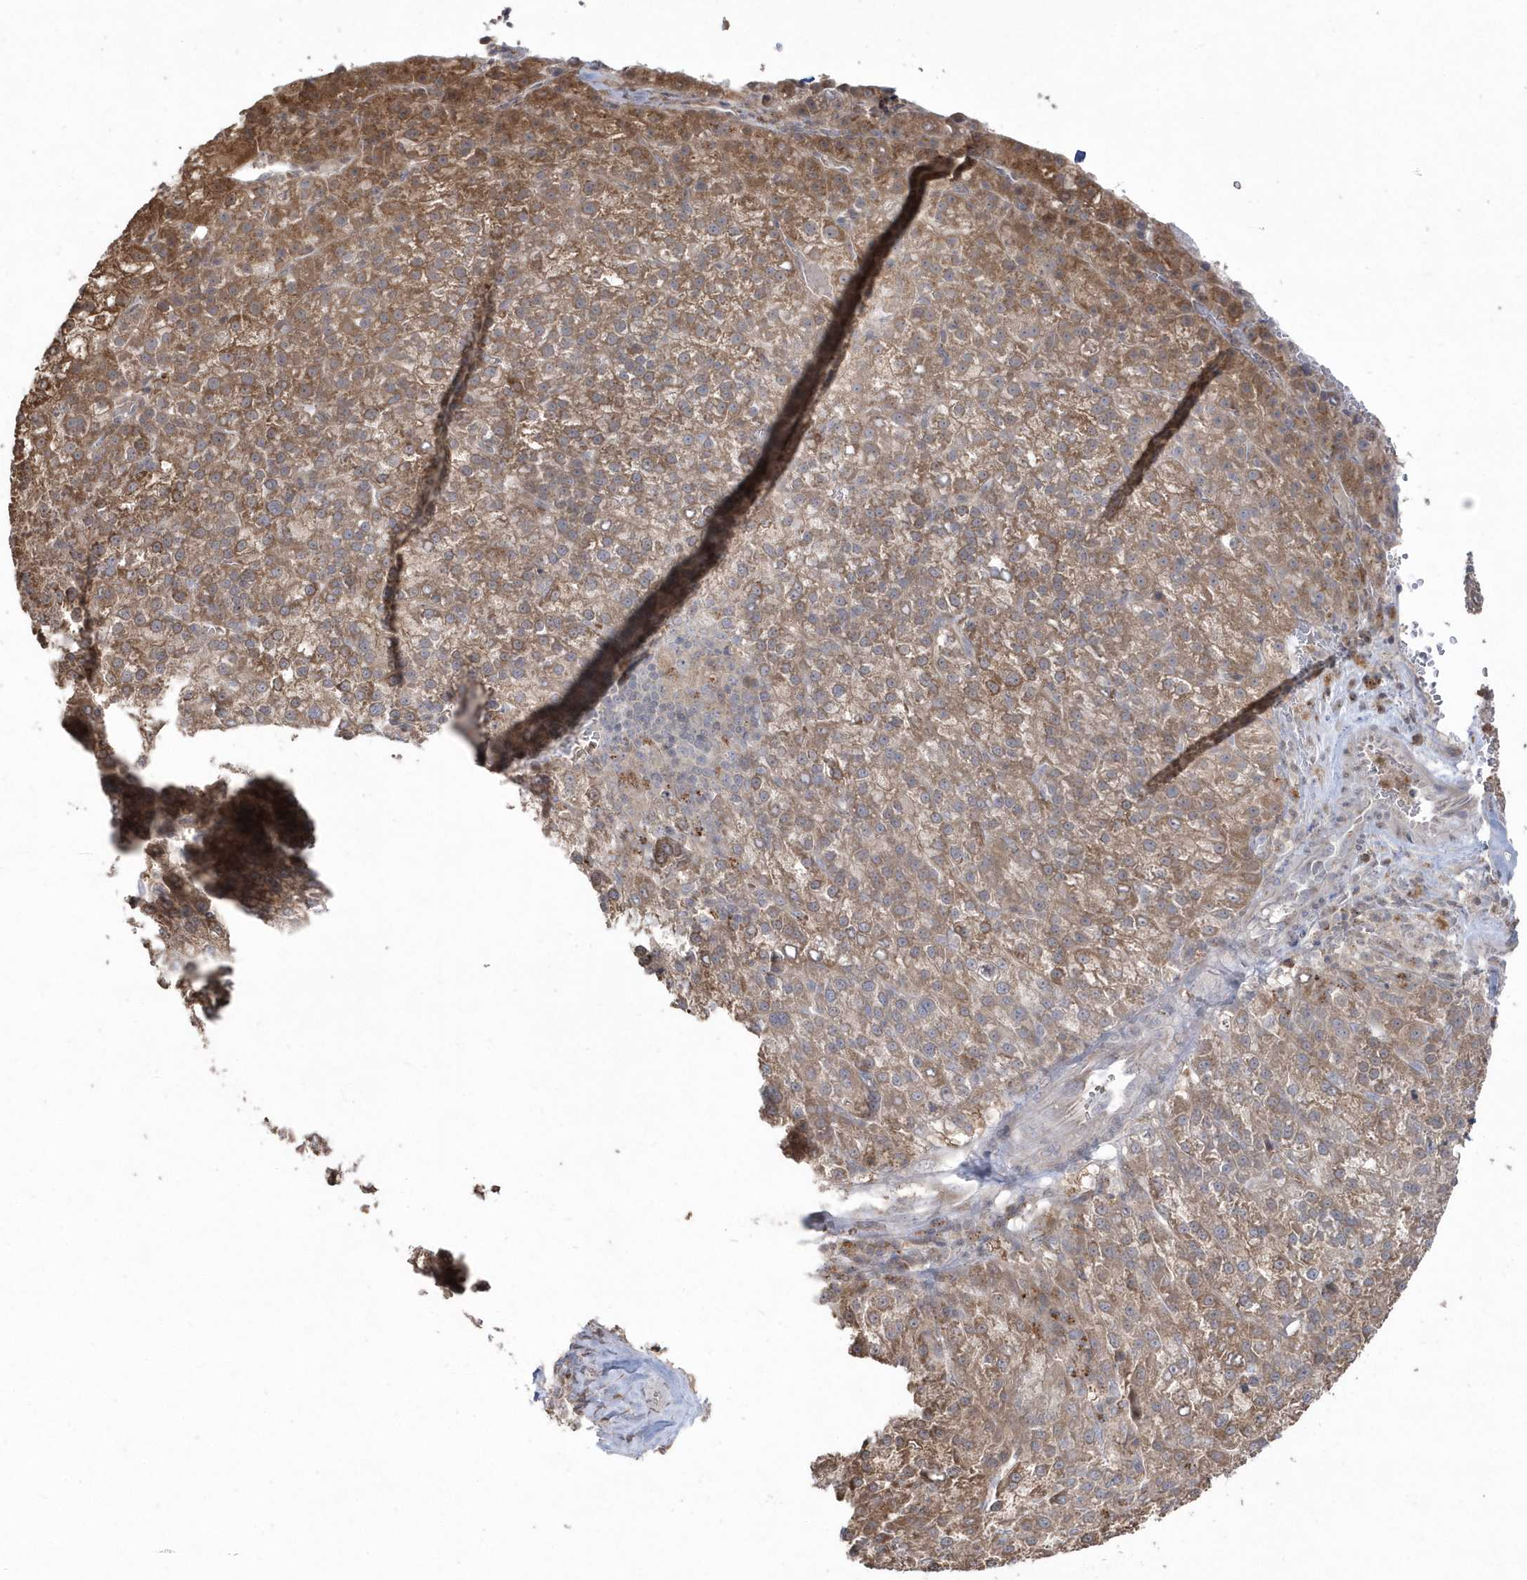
{"staining": {"intensity": "moderate", "quantity": ">75%", "location": "cytoplasmic/membranous"}, "tissue": "liver cancer", "cell_type": "Tumor cells", "image_type": "cancer", "snomed": [{"axis": "morphology", "description": "Carcinoma, Hepatocellular, NOS"}, {"axis": "topography", "description": "Liver"}], "caption": "Liver cancer (hepatocellular carcinoma) stained for a protein (brown) demonstrates moderate cytoplasmic/membranous positive staining in approximately >75% of tumor cells.", "gene": "GEMIN6", "patient": {"sex": "female", "age": 58}}